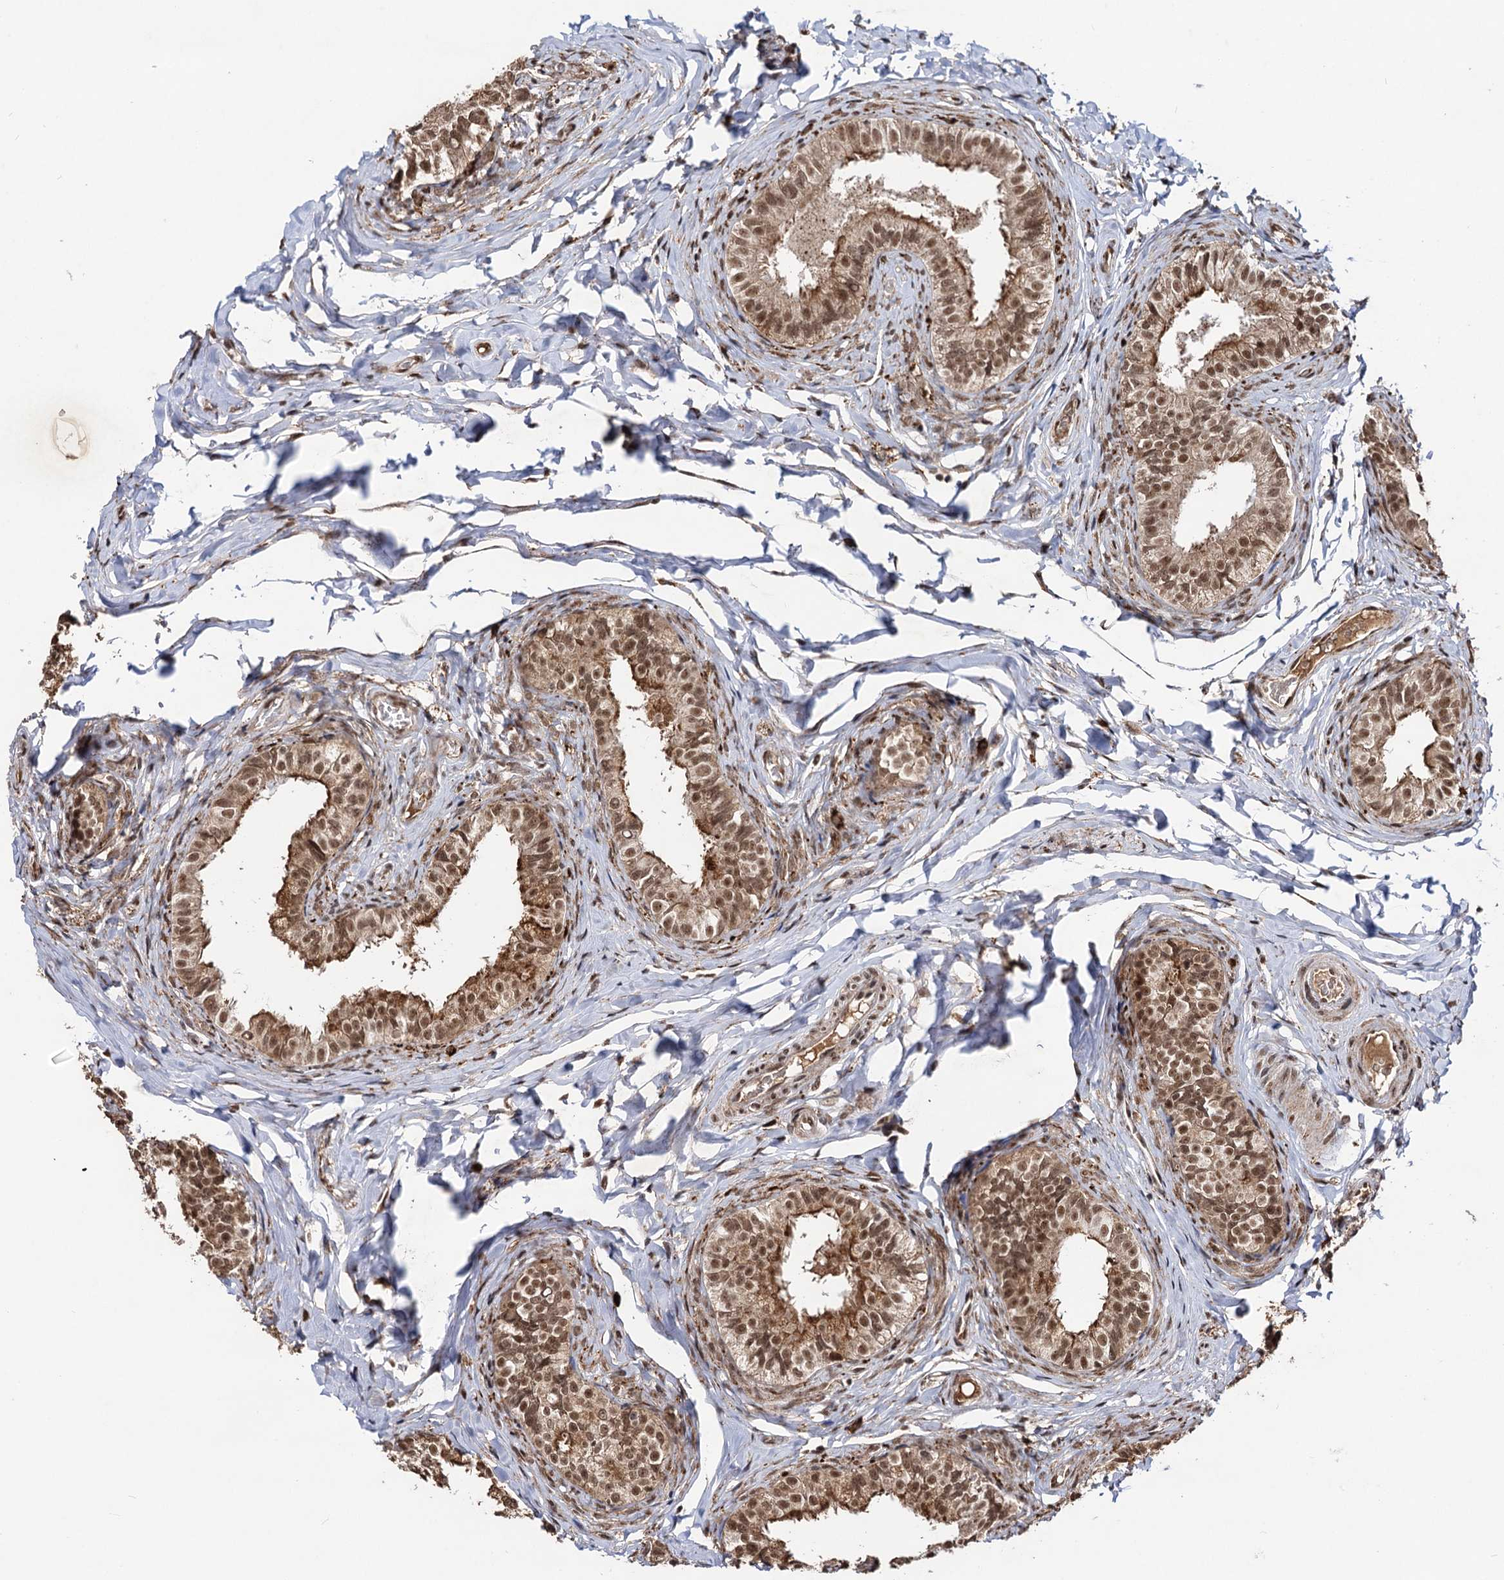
{"staining": {"intensity": "moderate", "quantity": ">75%", "location": "cytoplasmic/membranous,nuclear"}, "tissue": "epididymis", "cell_type": "Glandular cells", "image_type": "normal", "snomed": [{"axis": "morphology", "description": "Normal tissue, NOS"}, {"axis": "topography", "description": "Epididymis"}], "caption": "Immunohistochemical staining of unremarkable epididymis shows moderate cytoplasmic/membranous,nuclear protein positivity in approximately >75% of glandular cells.", "gene": "SFSWAP", "patient": {"sex": "male", "age": 49}}